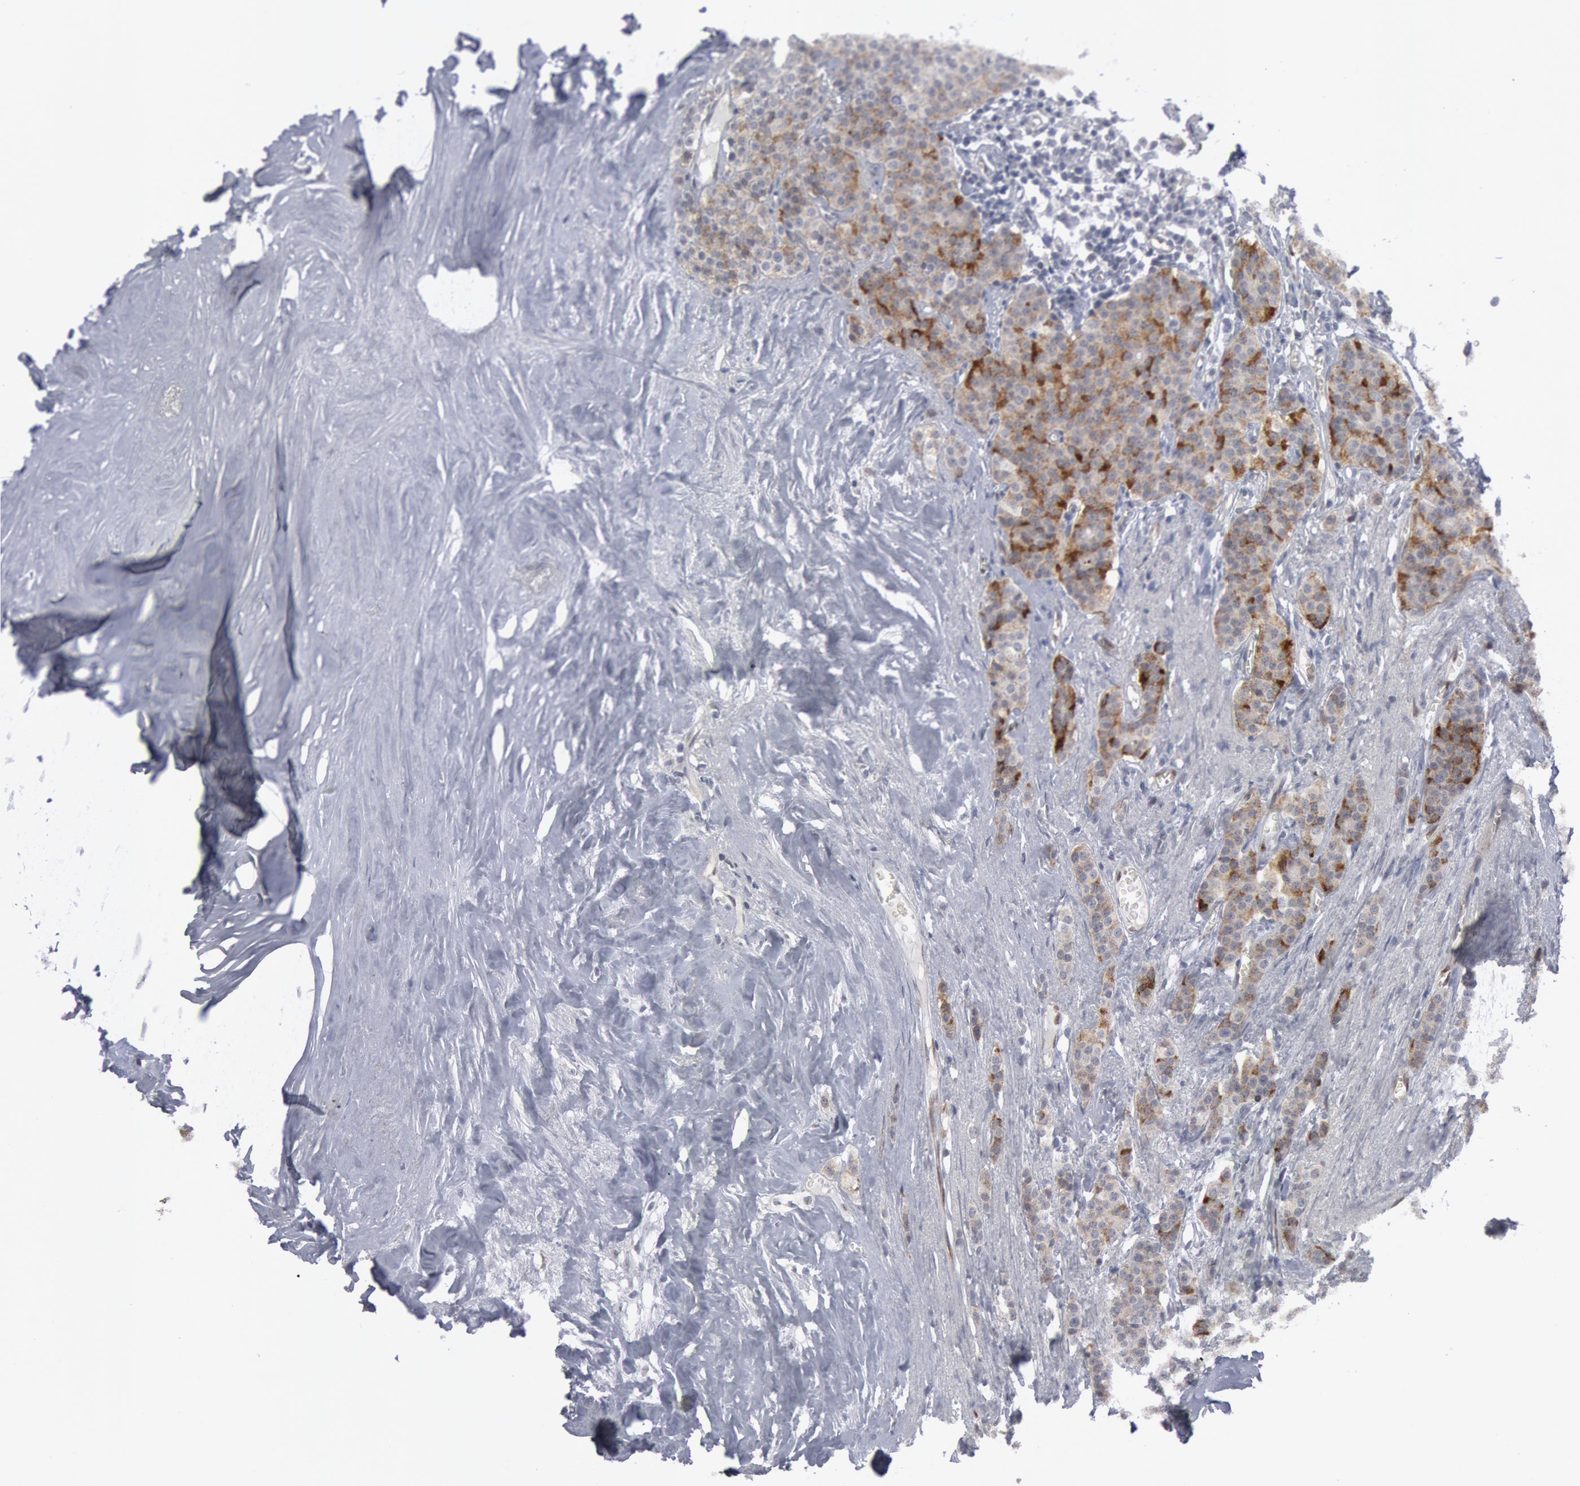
{"staining": {"intensity": "moderate", "quantity": ">75%", "location": "cytoplasmic/membranous"}, "tissue": "carcinoid", "cell_type": "Tumor cells", "image_type": "cancer", "snomed": [{"axis": "morphology", "description": "Carcinoid, malignant, NOS"}, {"axis": "topography", "description": "Small intestine"}], "caption": "Immunohistochemical staining of human carcinoid reveals medium levels of moderate cytoplasmic/membranous staining in about >75% of tumor cells. The protein is stained brown, and the nuclei are stained in blue (DAB IHC with brightfield microscopy, high magnification).", "gene": "DMC1", "patient": {"sex": "male", "age": 63}}